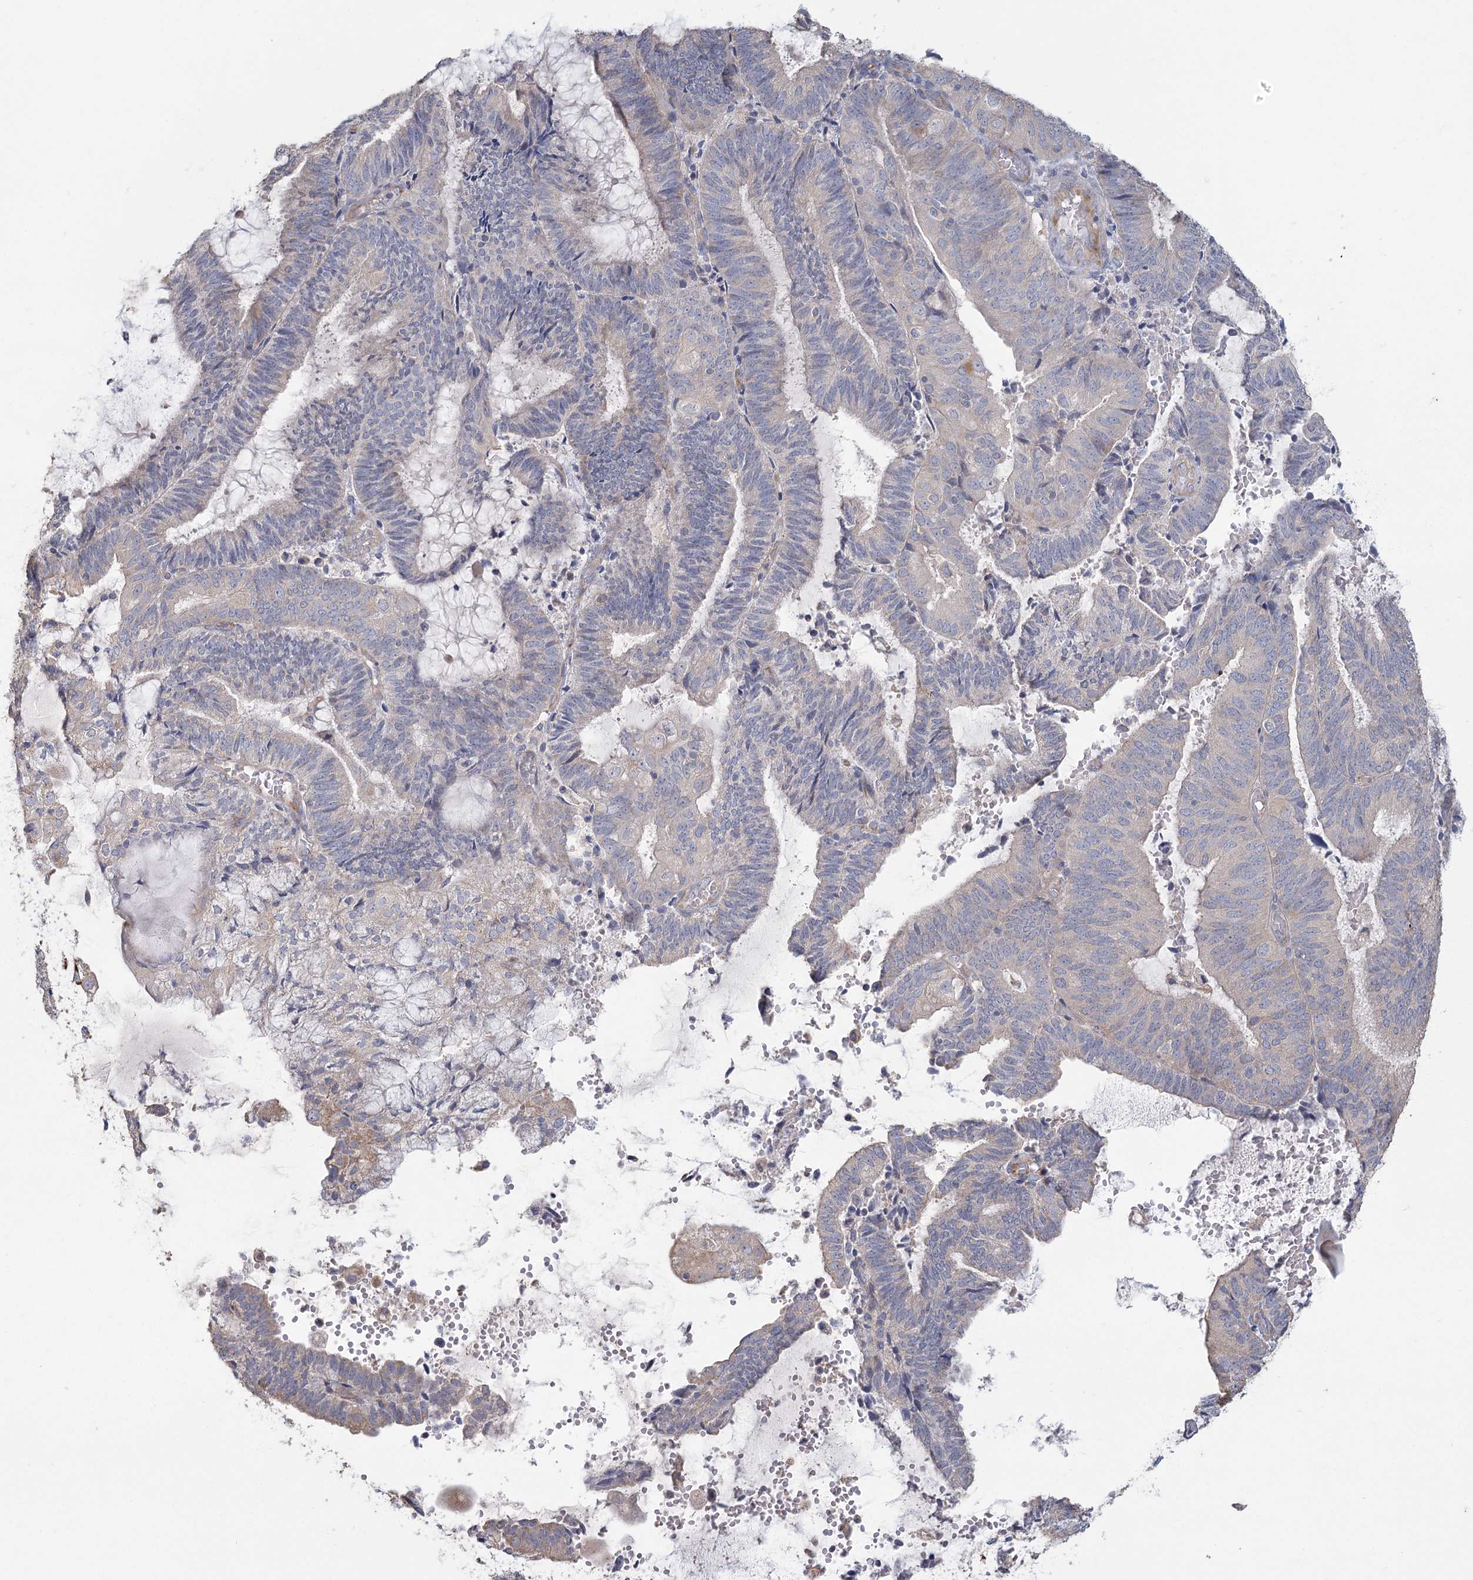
{"staining": {"intensity": "negative", "quantity": "none", "location": "none"}, "tissue": "endometrial cancer", "cell_type": "Tumor cells", "image_type": "cancer", "snomed": [{"axis": "morphology", "description": "Adenocarcinoma, NOS"}, {"axis": "topography", "description": "Endometrium"}], "caption": "High power microscopy photomicrograph of an immunohistochemistry histopathology image of endometrial cancer, revealing no significant positivity in tumor cells.", "gene": "CNTLN", "patient": {"sex": "female", "age": 81}}